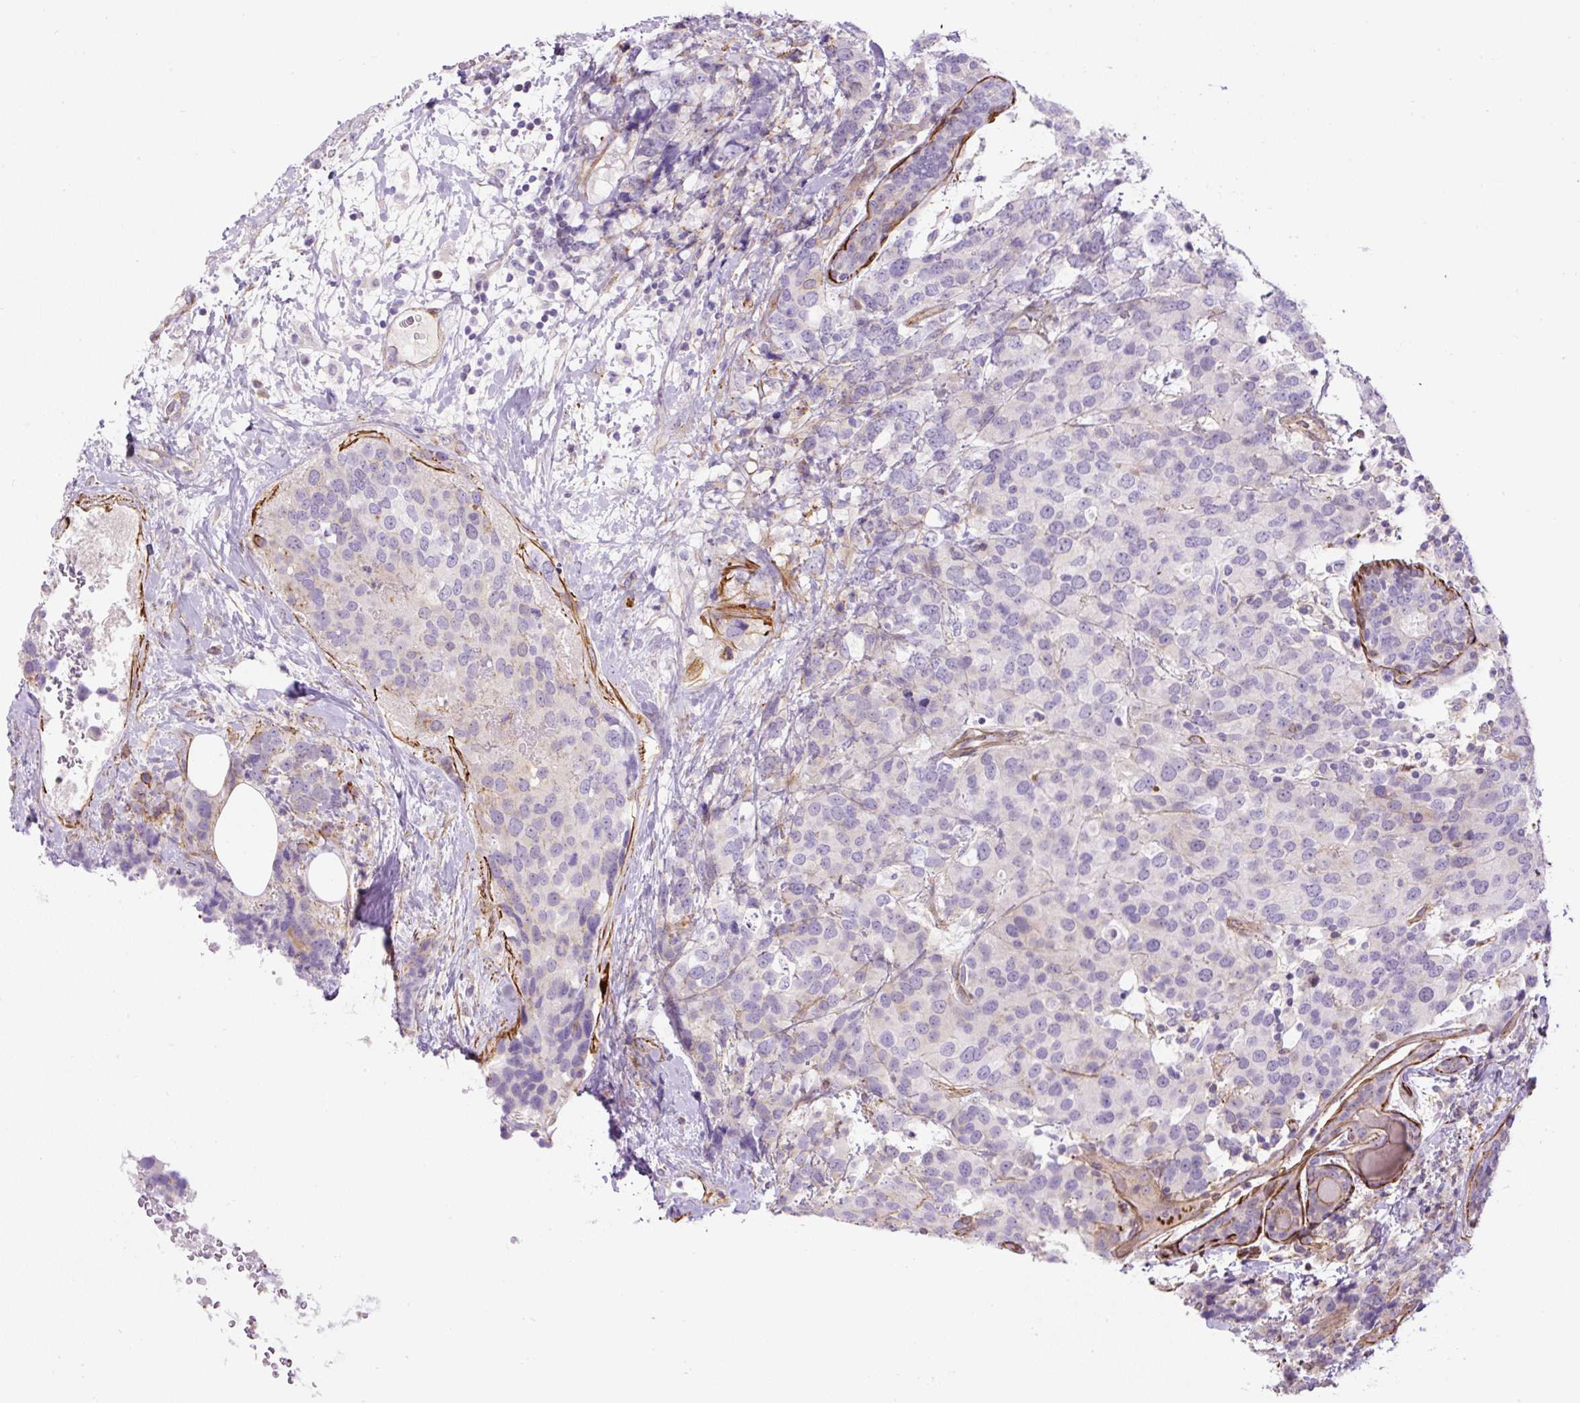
{"staining": {"intensity": "negative", "quantity": "none", "location": "none"}, "tissue": "breast cancer", "cell_type": "Tumor cells", "image_type": "cancer", "snomed": [{"axis": "morphology", "description": "Lobular carcinoma"}, {"axis": "topography", "description": "Breast"}], "caption": "There is no significant expression in tumor cells of breast cancer (lobular carcinoma). Nuclei are stained in blue.", "gene": "B3GALT5", "patient": {"sex": "female", "age": 59}}